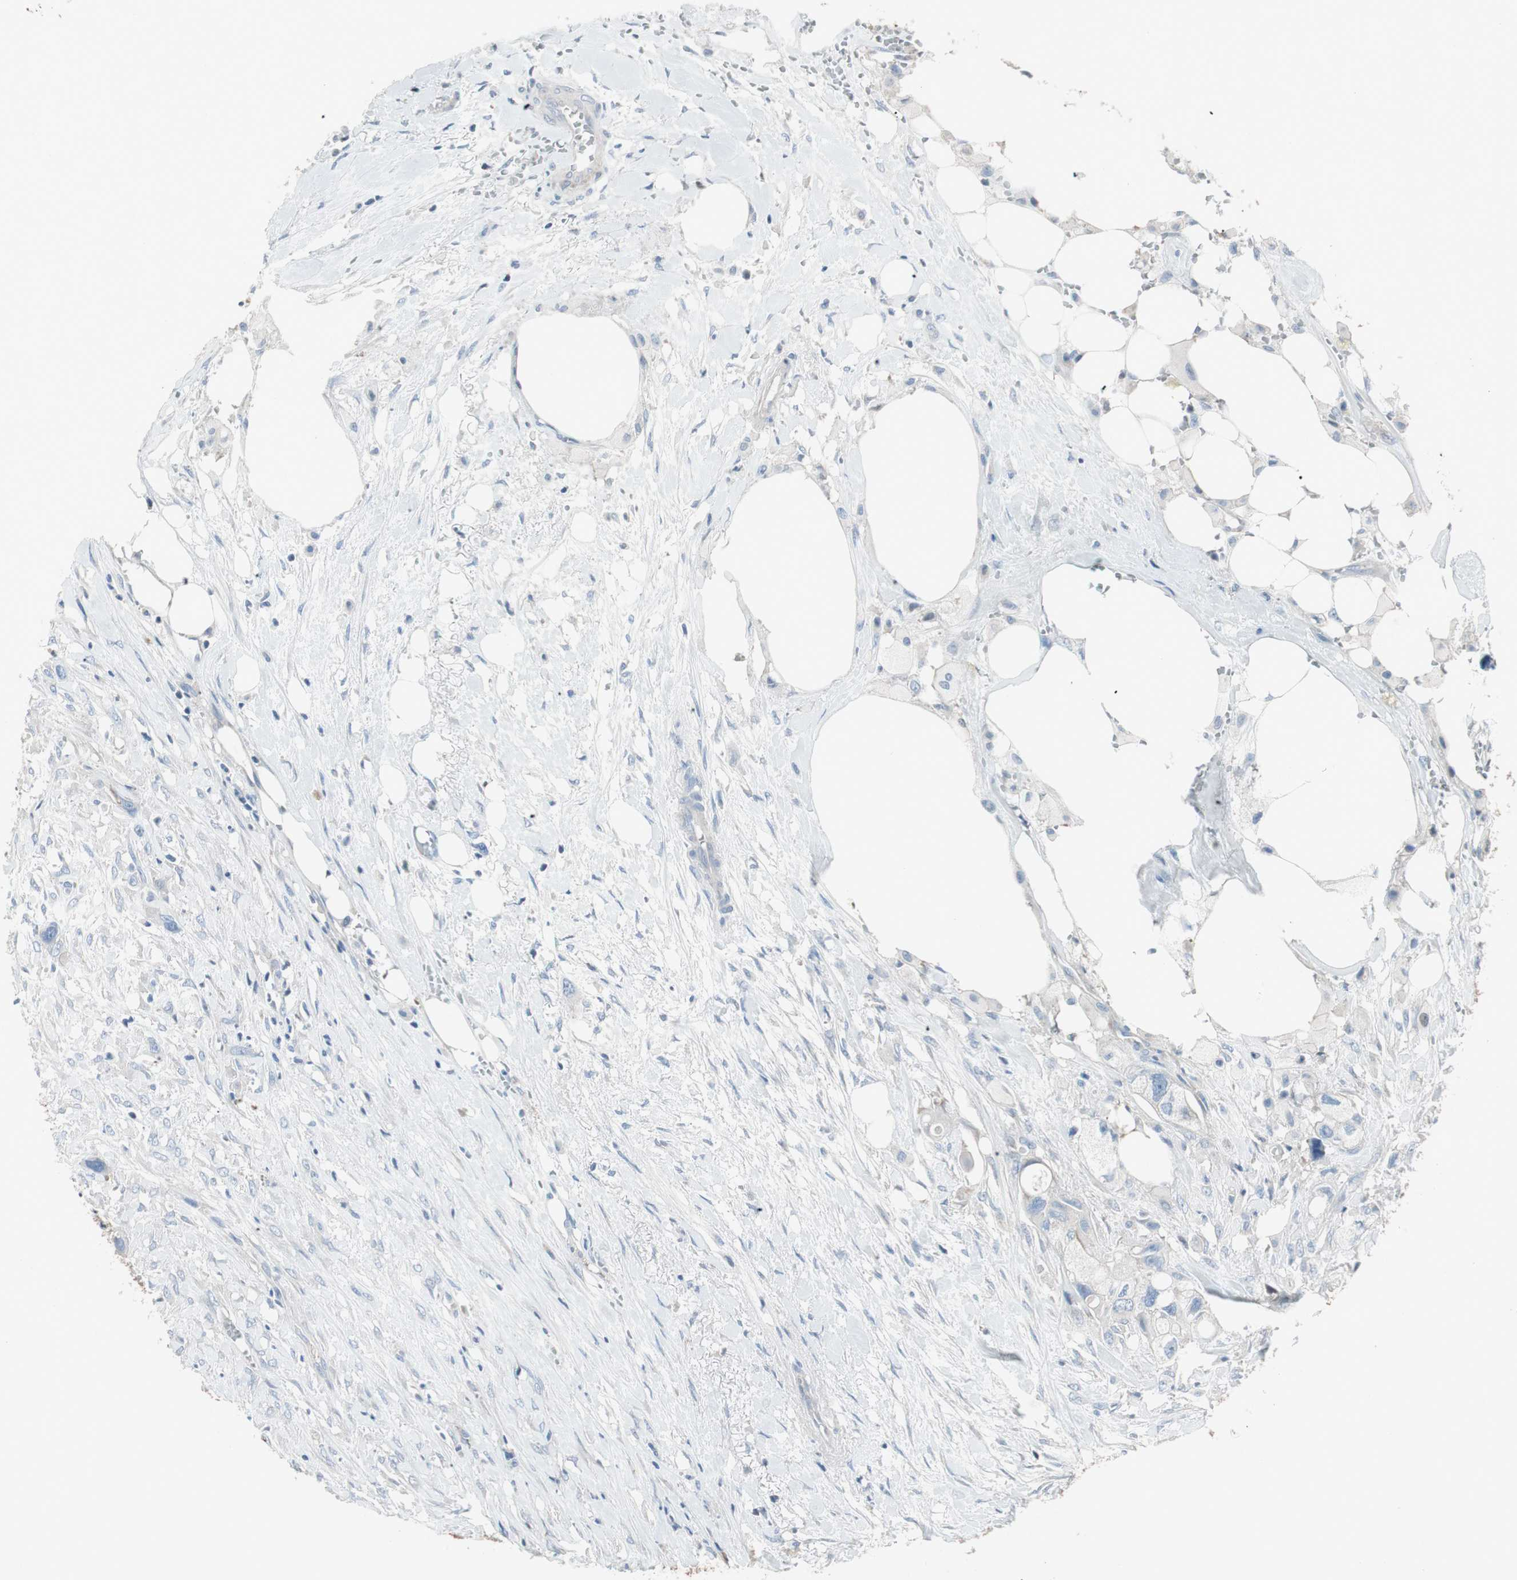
{"staining": {"intensity": "negative", "quantity": "none", "location": "none"}, "tissue": "colorectal cancer", "cell_type": "Tumor cells", "image_type": "cancer", "snomed": [{"axis": "morphology", "description": "Adenocarcinoma, NOS"}, {"axis": "topography", "description": "Colon"}], "caption": "DAB immunohistochemical staining of human colorectal cancer shows no significant expression in tumor cells.", "gene": "PIGR", "patient": {"sex": "female", "age": 57}}